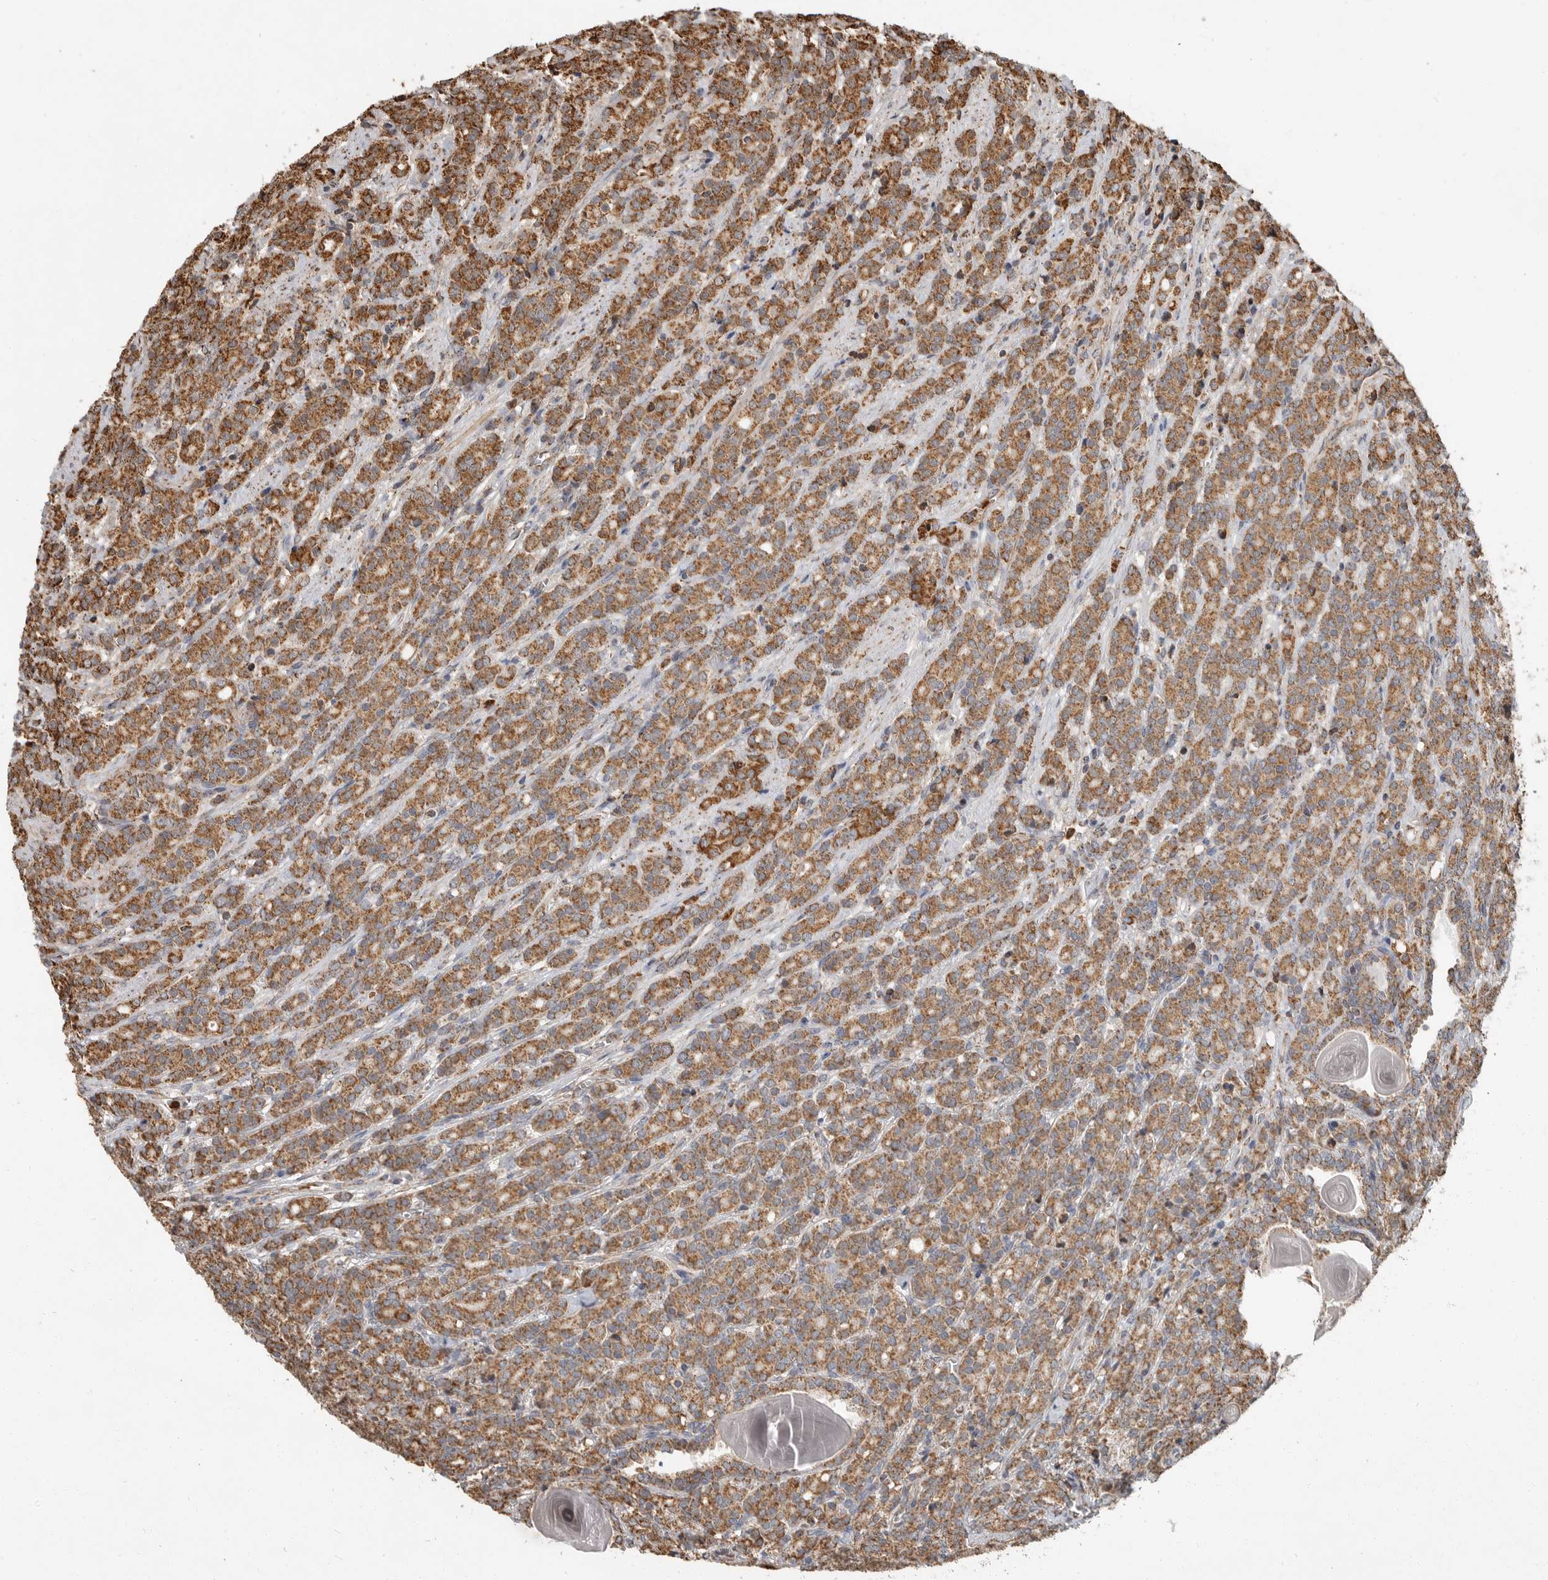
{"staining": {"intensity": "moderate", "quantity": ">75%", "location": "cytoplasmic/membranous"}, "tissue": "prostate cancer", "cell_type": "Tumor cells", "image_type": "cancer", "snomed": [{"axis": "morphology", "description": "Adenocarcinoma, High grade"}, {"axis": "topography", "description": "Prostate"}], "caption": "There is medium levels of moderate cytoplasmic/membranous expression in tumor cells of prostate adenocarcinoma (high-grade), as demonstrated by immunohistochemical staining (brown color).", "gene": "GCNT2", "patient": {"sex": "male", "age": 62}}